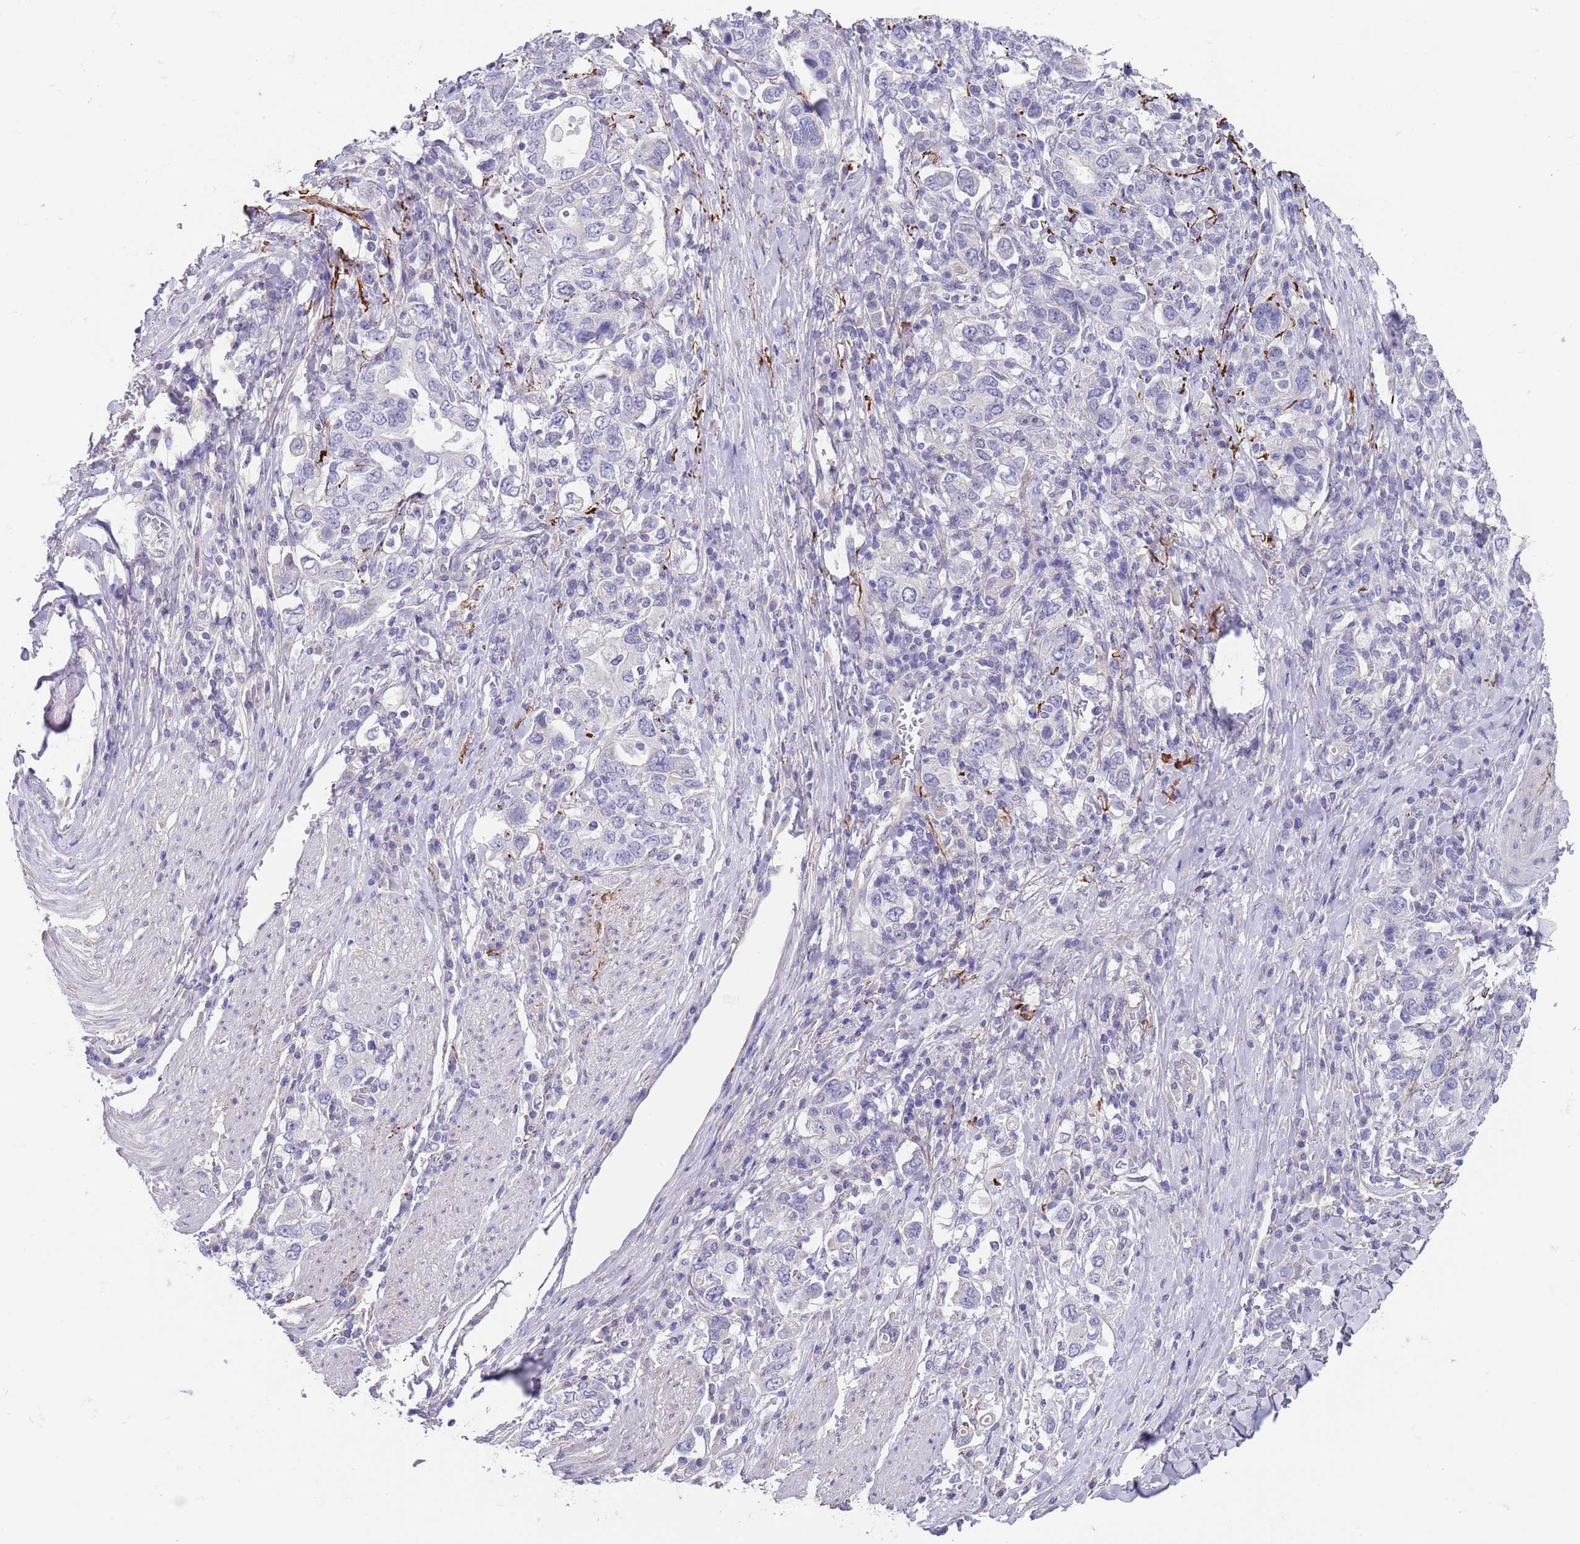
{"staining": {"intensity": "negative", "quantity": "none", "location": "none"}, "tissue": "stomach cancer", "cell_type": "Tumor cells", "image_type": "cancer", "snomed": [{"axis": "morphology", "description": "Adenocarcinoma, NOS"}, {"axis": "topography", "description": "Stomach, upper"}, {"axis": "topography", "description": "Stomach"}], "caption": "Human adenocarcinoma (stomach) stained for a protein using immunohistochemistry displays no staining in tumor cells.", "gene": "RNF169", "patient": {"sex": "male", "age": 62}}